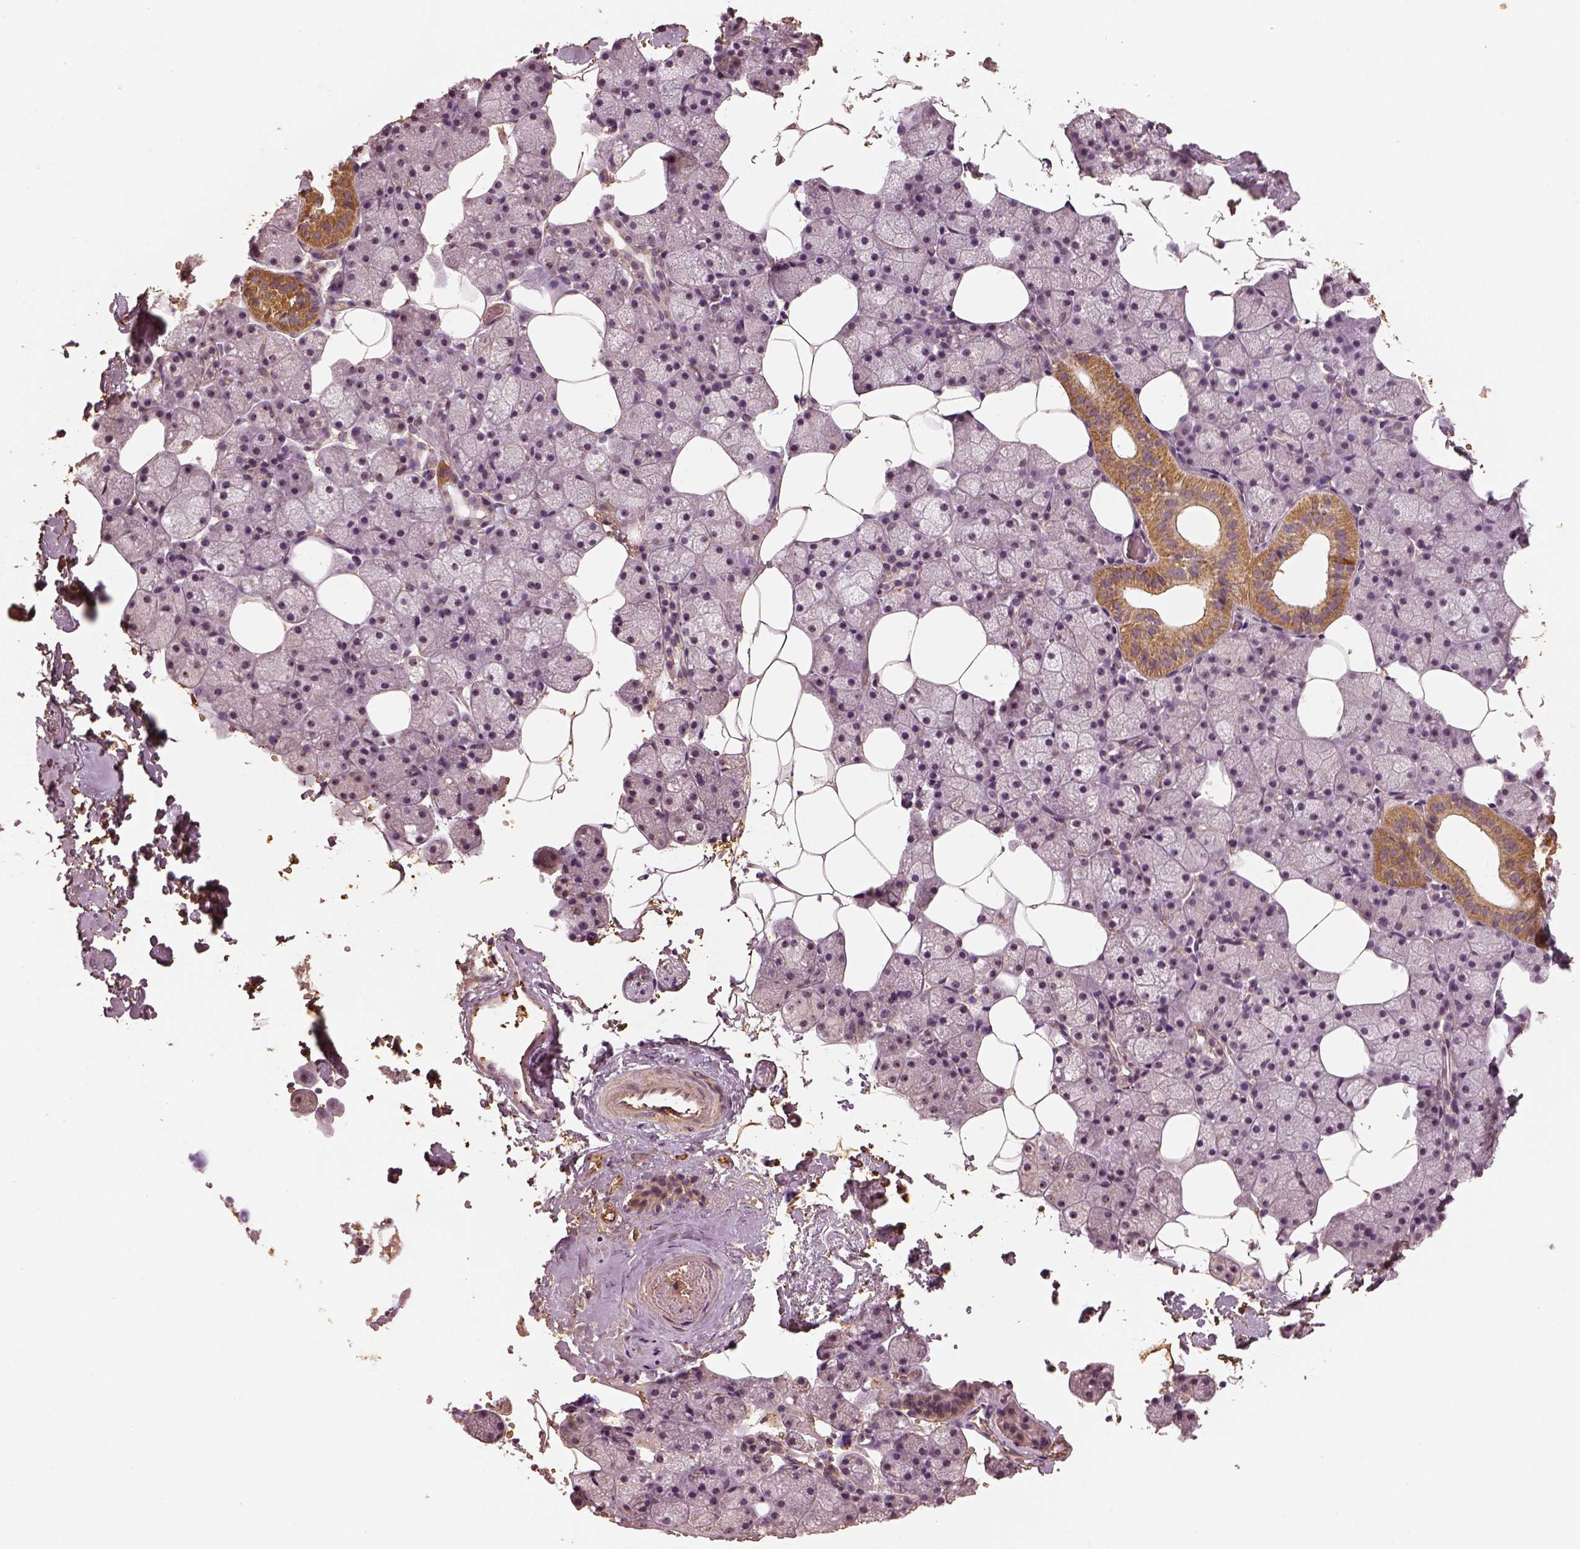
{"staining": {"intensity": "moderate", "quantity": "<25%", "location": "cytoplasmic/membranous"}, "tissue": "salivary gland", "cell_type": "Glandular cells", "image_type": "normal", "snomed": [{"axis": "morphology", "description": "Normal tissue, NOS"}, {"axis": "topography", "description": "Salivary gland"}], "caption": "This micrograph exhibits immunohistochemistry (IHC) staining of benign human salivary gland, with low moderate cytoplasmic/membranous expression in about <25% of glandular cells.", "gene": "PTGES2", "patient": {"sex": "male", "age": 38}}